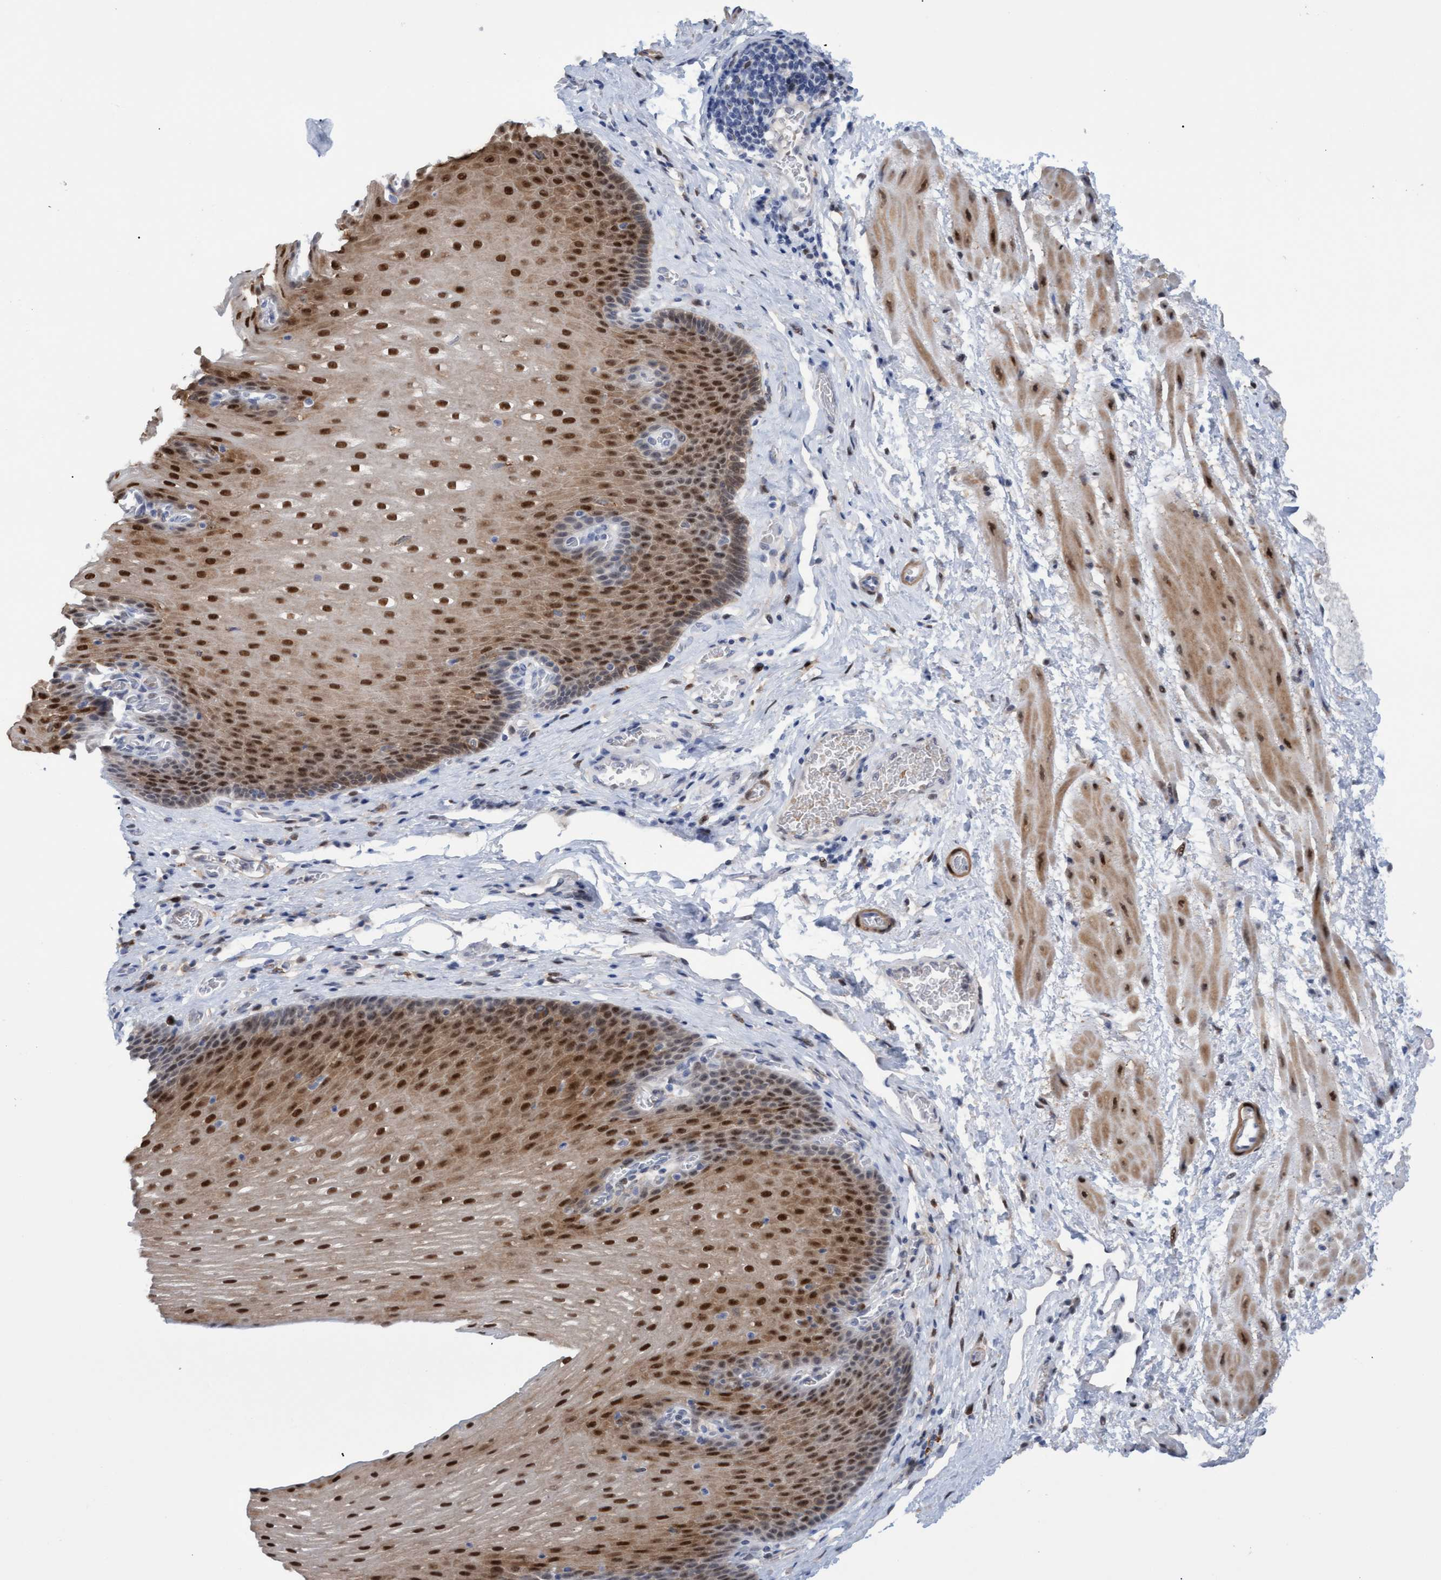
{"staining": {"intensity": "strong", "quantity": ">75%", "location": "nuclear"}, "tissue": "esophagus", "cell_type": "Squamous epithelial cells", "image_type": "normal", "snomed": [{"axis": "morphology", "description": "Normal tissue, NOS"}, {"axis": "topography", "description": "Esophagus"}], "caption": "Immunohistochemistry staining of unremarkable esophagus, which reveals high levels of strong nuclear positivity in approximately >75% of squamous epithelial cells indicating strong nuclear protein positivity. The staining was performed using DAB (3,3'-diaminobenzidine) (brown) for protein detection and nuclei were counterstained in hematoxylin (blue).", "gene": "PINX1", "patient": {"sex": "male", "age": 48}}